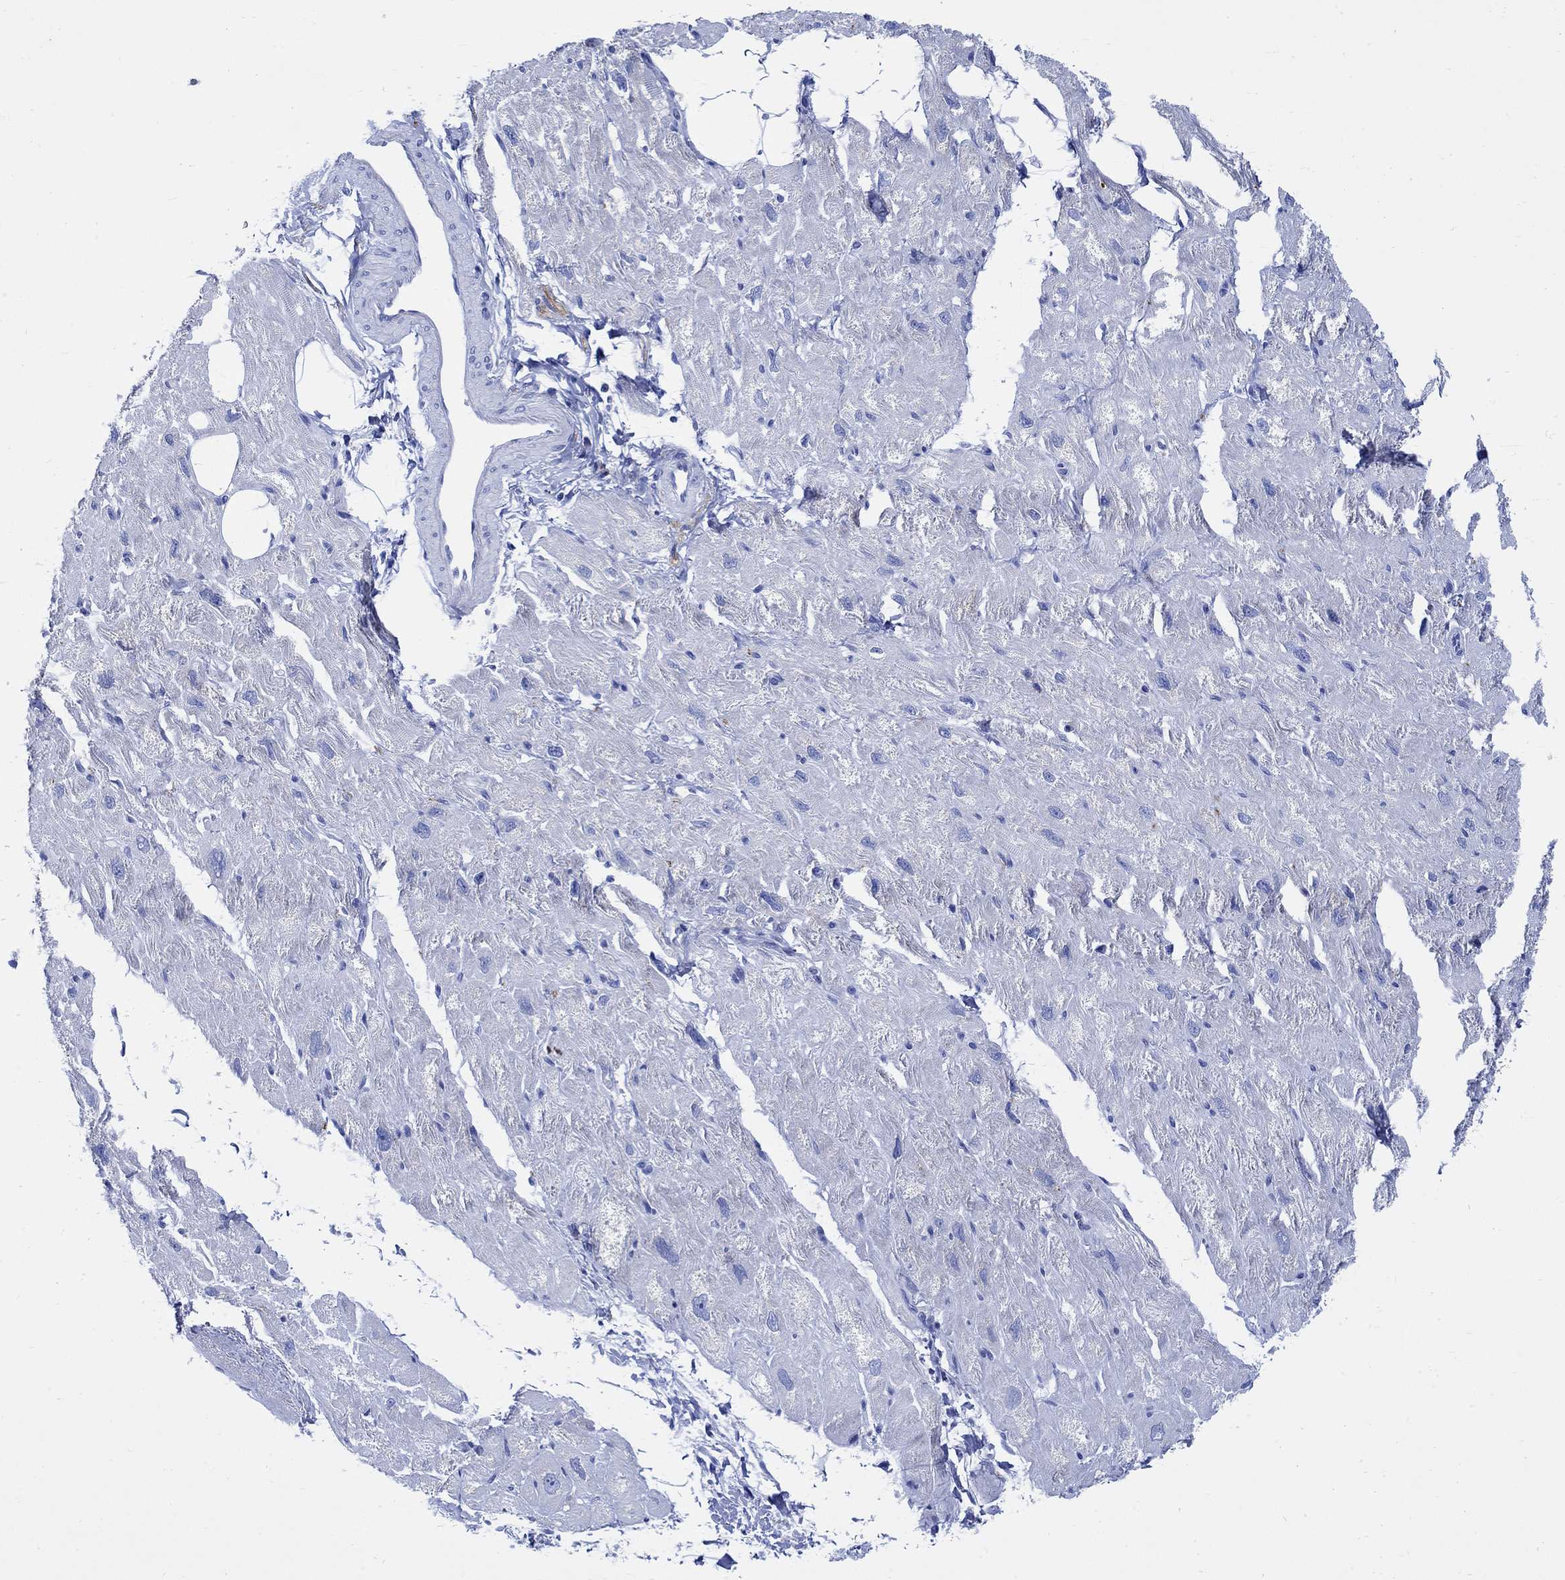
{"staining": {"intensity": "negative", "quantity": "none", "location": "none"}, "tissue": "heart muscle", "cell_type": "Cardiomyocytes", "image_type": "normal", "snomed": [{"axis": "morphology", "description": "Normal tissue, NOS"}, {"axis": "topography", "description": "Heart"}], "caption": "High power microscopy photomicrograph of an immunohistochemistry (IHC) image of benign heart muscle, revealing no significant staining in cardiomyocytes.", "gene": "CPLX1", "patient": {"sex": "male", "age": 66}}